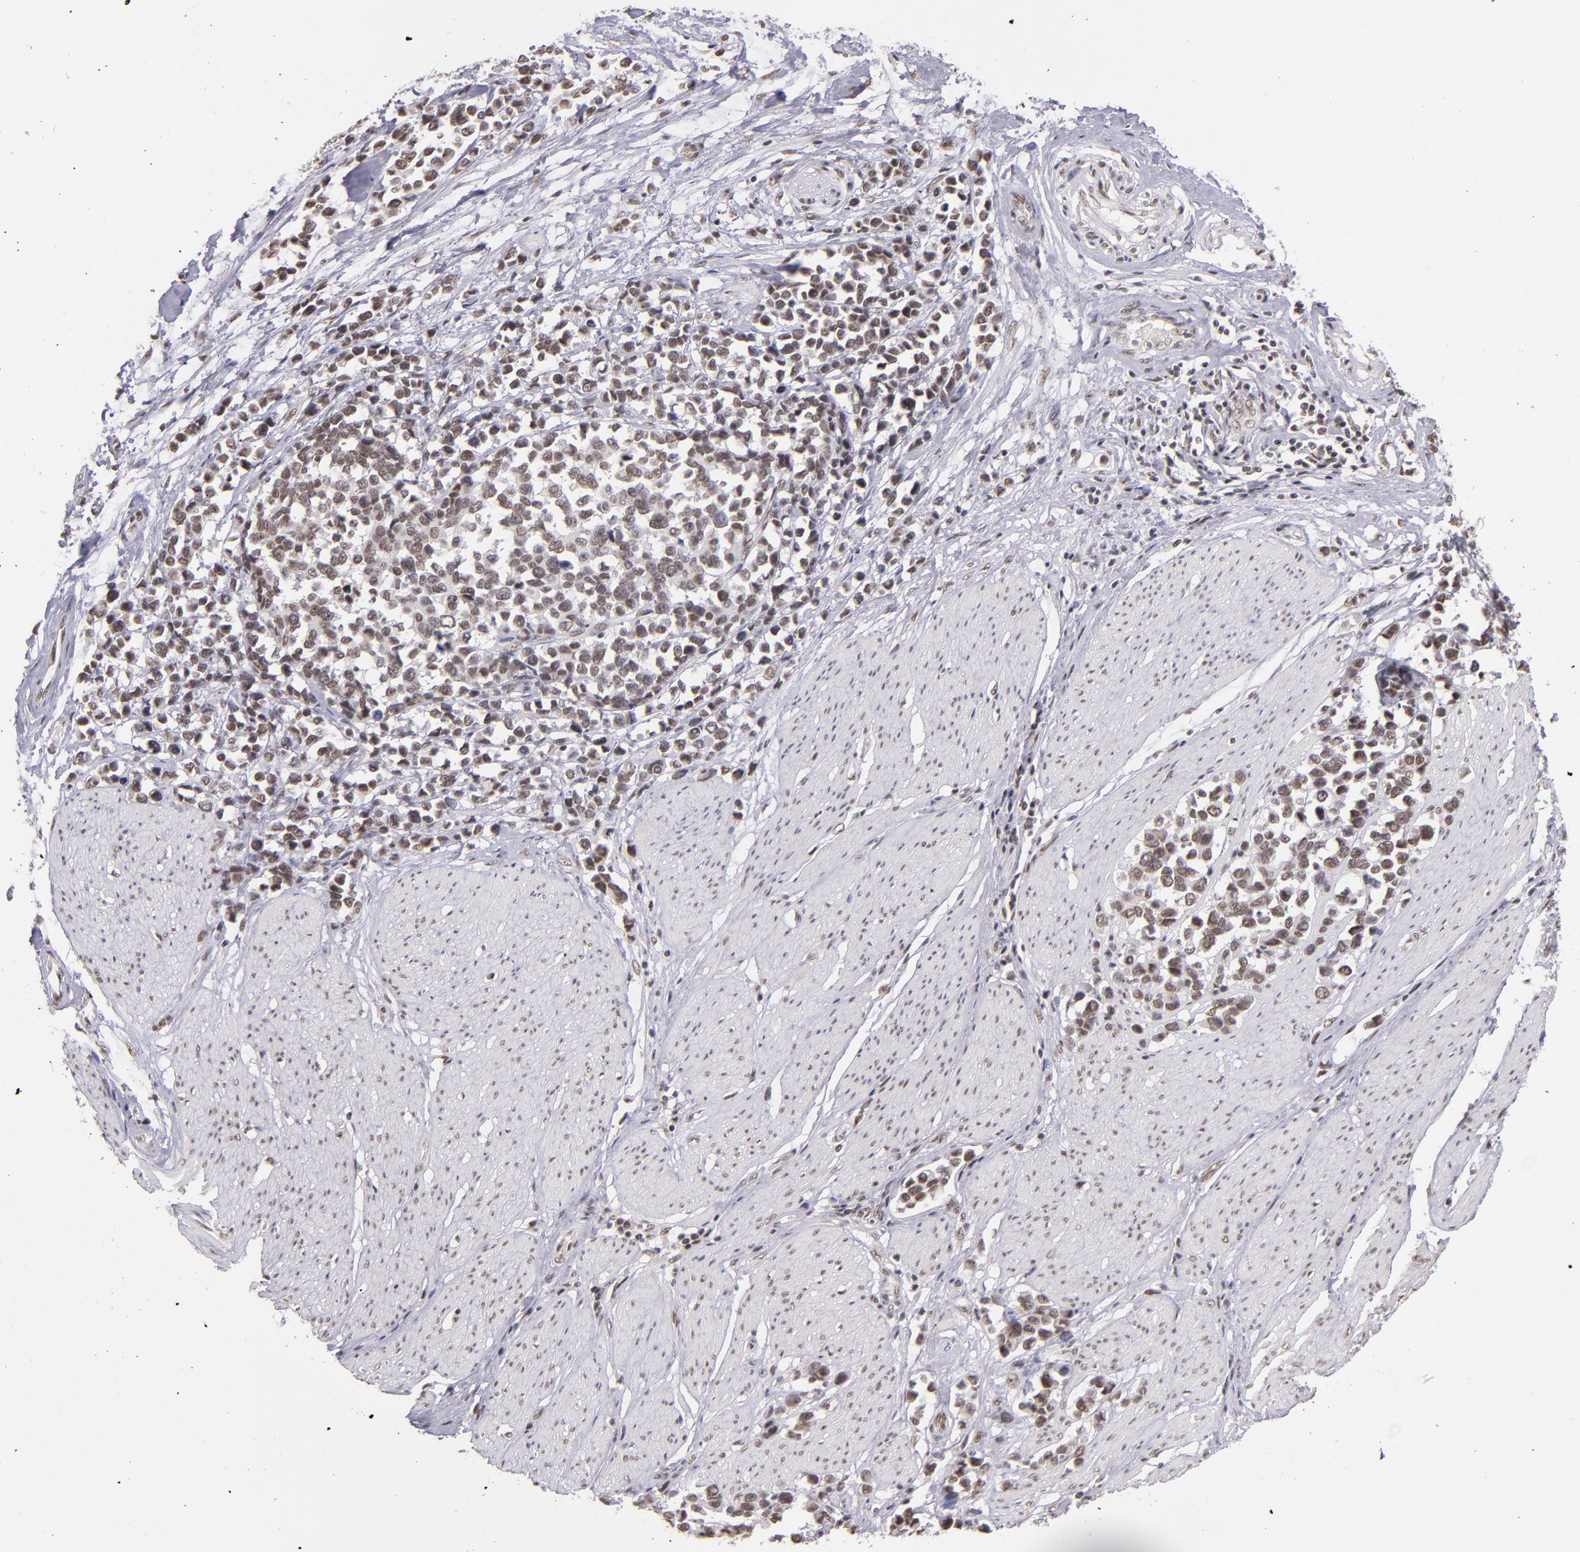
{"staining": {"intensity": "moderate", "quantity": ">75%", "location": "nuclear"}, "tissue": "stomach cancer", "cell_type": "Tumor cells", "image_type": "cancer", "snomed": [{"axis": "morphology", "description": "Adenocarcinoma, NOS"}, {"axis": "topography", "description": "Stomach, upper"}], "caption": "The immunohistochemical stain shows moderate nuclear expression in tumor cells of stomach cancer tissue.", "gene": "ZNF148", "patient": {"sex": "male", "age": 71}}